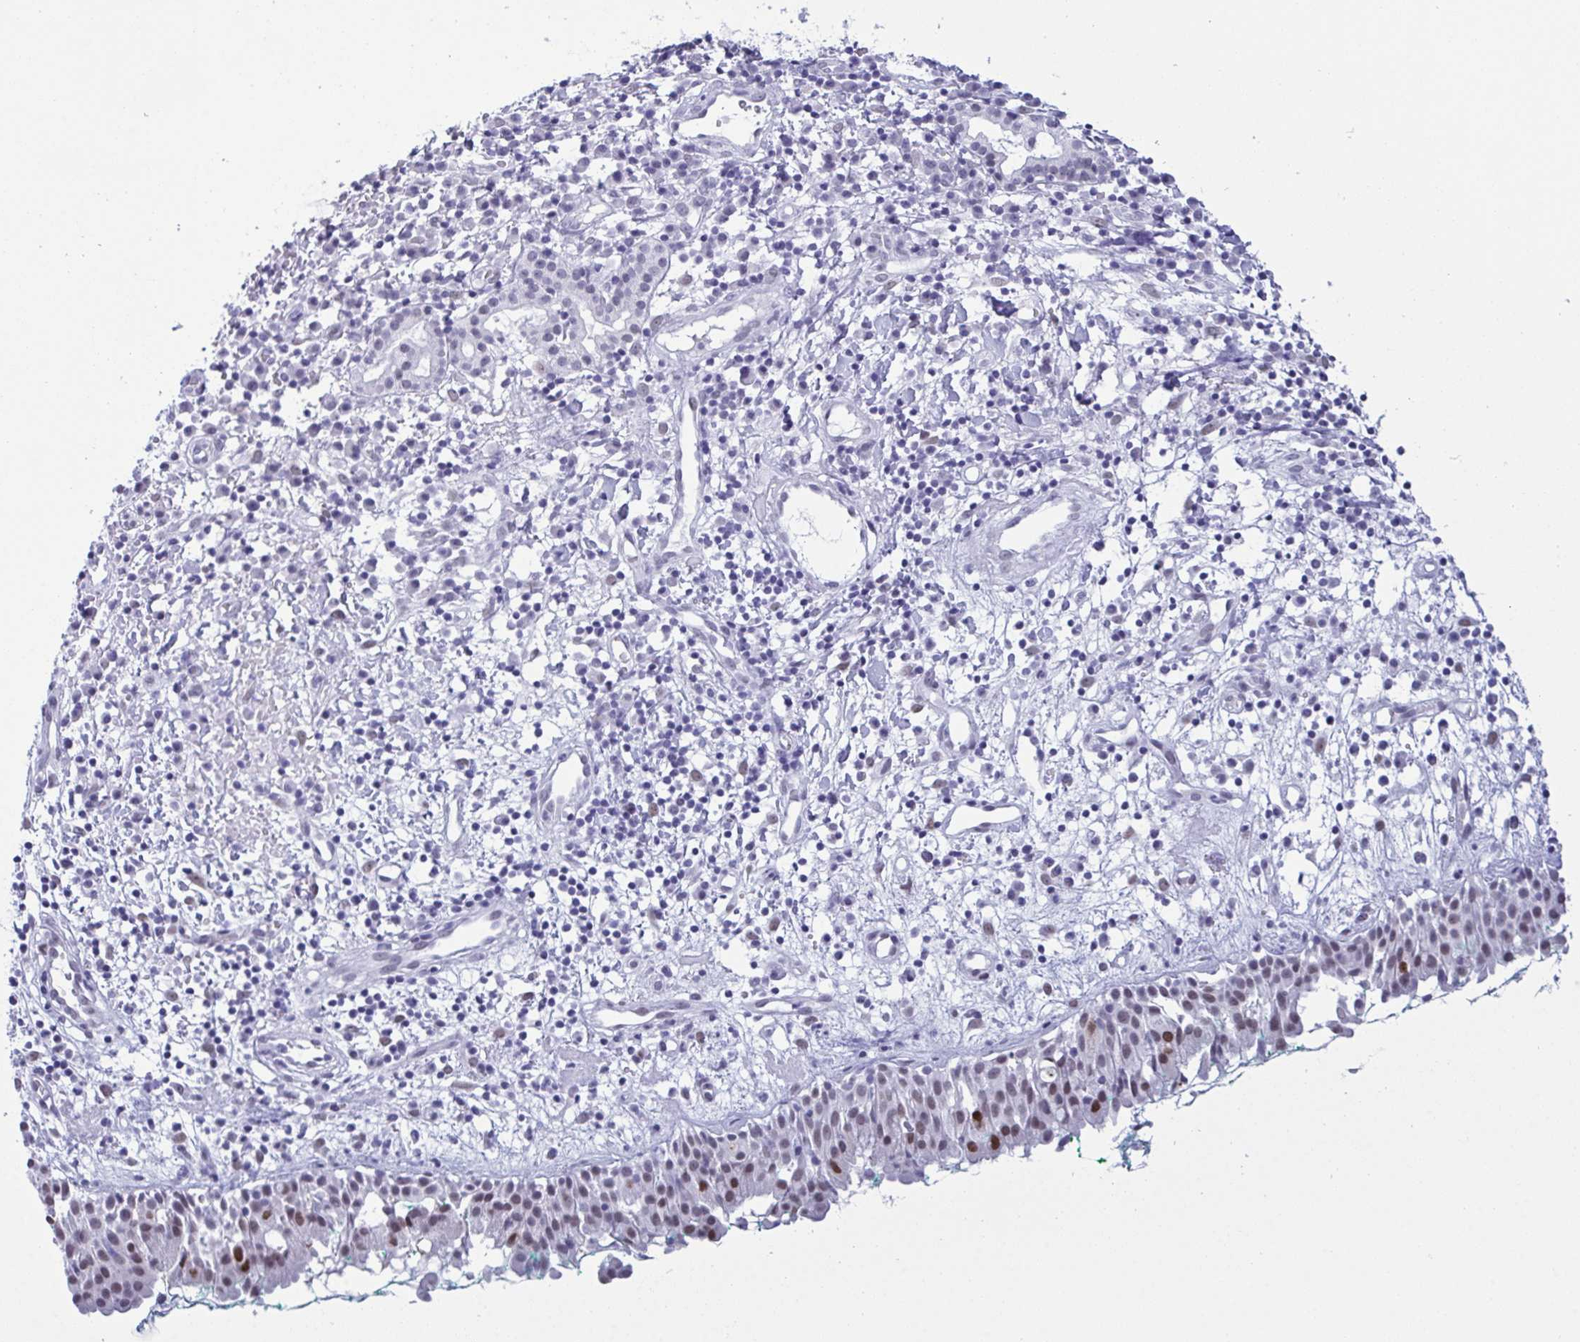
{"staining": {"intensity": "strong", "quantity": "25%-75%", "location": "nuclear"}, "tissue": "nasopharynx", "cell_type": "Respiratory epithelial cells", "image_type": "normal", "snomed": [{"axis": "morphology", "description": "Normal tissue, NOS"}, {"axis": "morphology", "description": "Basal cell carcinoma"}, {"axis": "topography", "description": "Cartilage tissue"}, {"axis": "topography", "description": "Nasopharynx"}, {"axis": "topography", "description": "Oral tissue"}], "caption": "Human nasopharynx stained for a protein (brown) displays strong nuclear positive positivity in approximately 25%-75% of respiratory epithelial cells.", "gene": "SUGP2", "patient": {"sex": "female", "age": 77}}